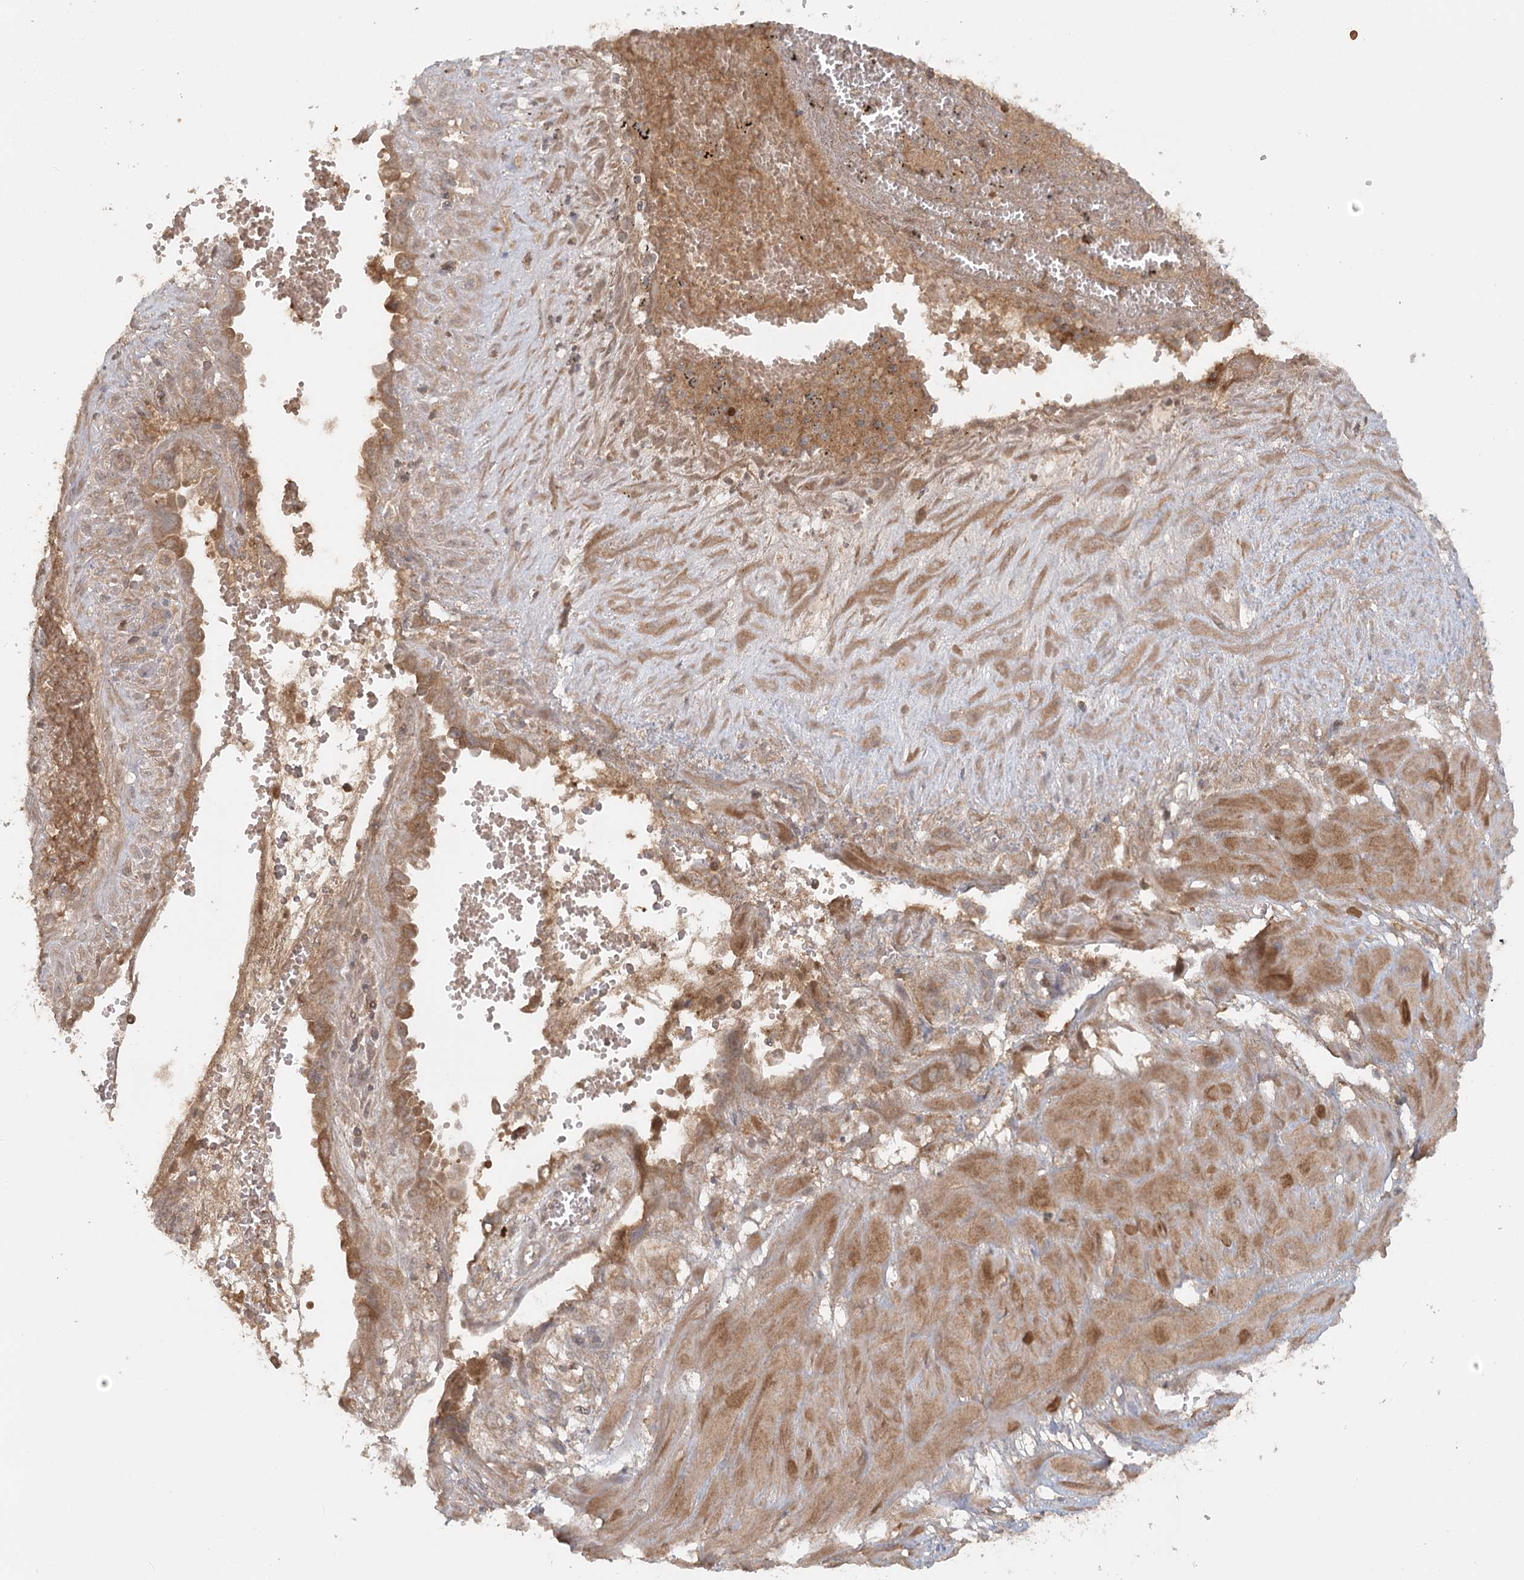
{"staining": {"intensity": "moderate", "quantity": ">75%", "location": "cytoplasmic/membranous"}, "tissue": "cervical cancer", "cell_type": "Tumor cells", "image_type": "cancer", "snomed": [{"axis": "morphology", "description": "Squamous cell carcinoma, NOS"}, {"axis": "topography", "description": "Cervix"}], "caption": "Protein expression analysis of cervical cancer reveals moderate cytoplasmic/membranous positivity in about >75% of tumor cells.", "gene": "ARL13A", "patient": {"sex": "female", "age": 34}}